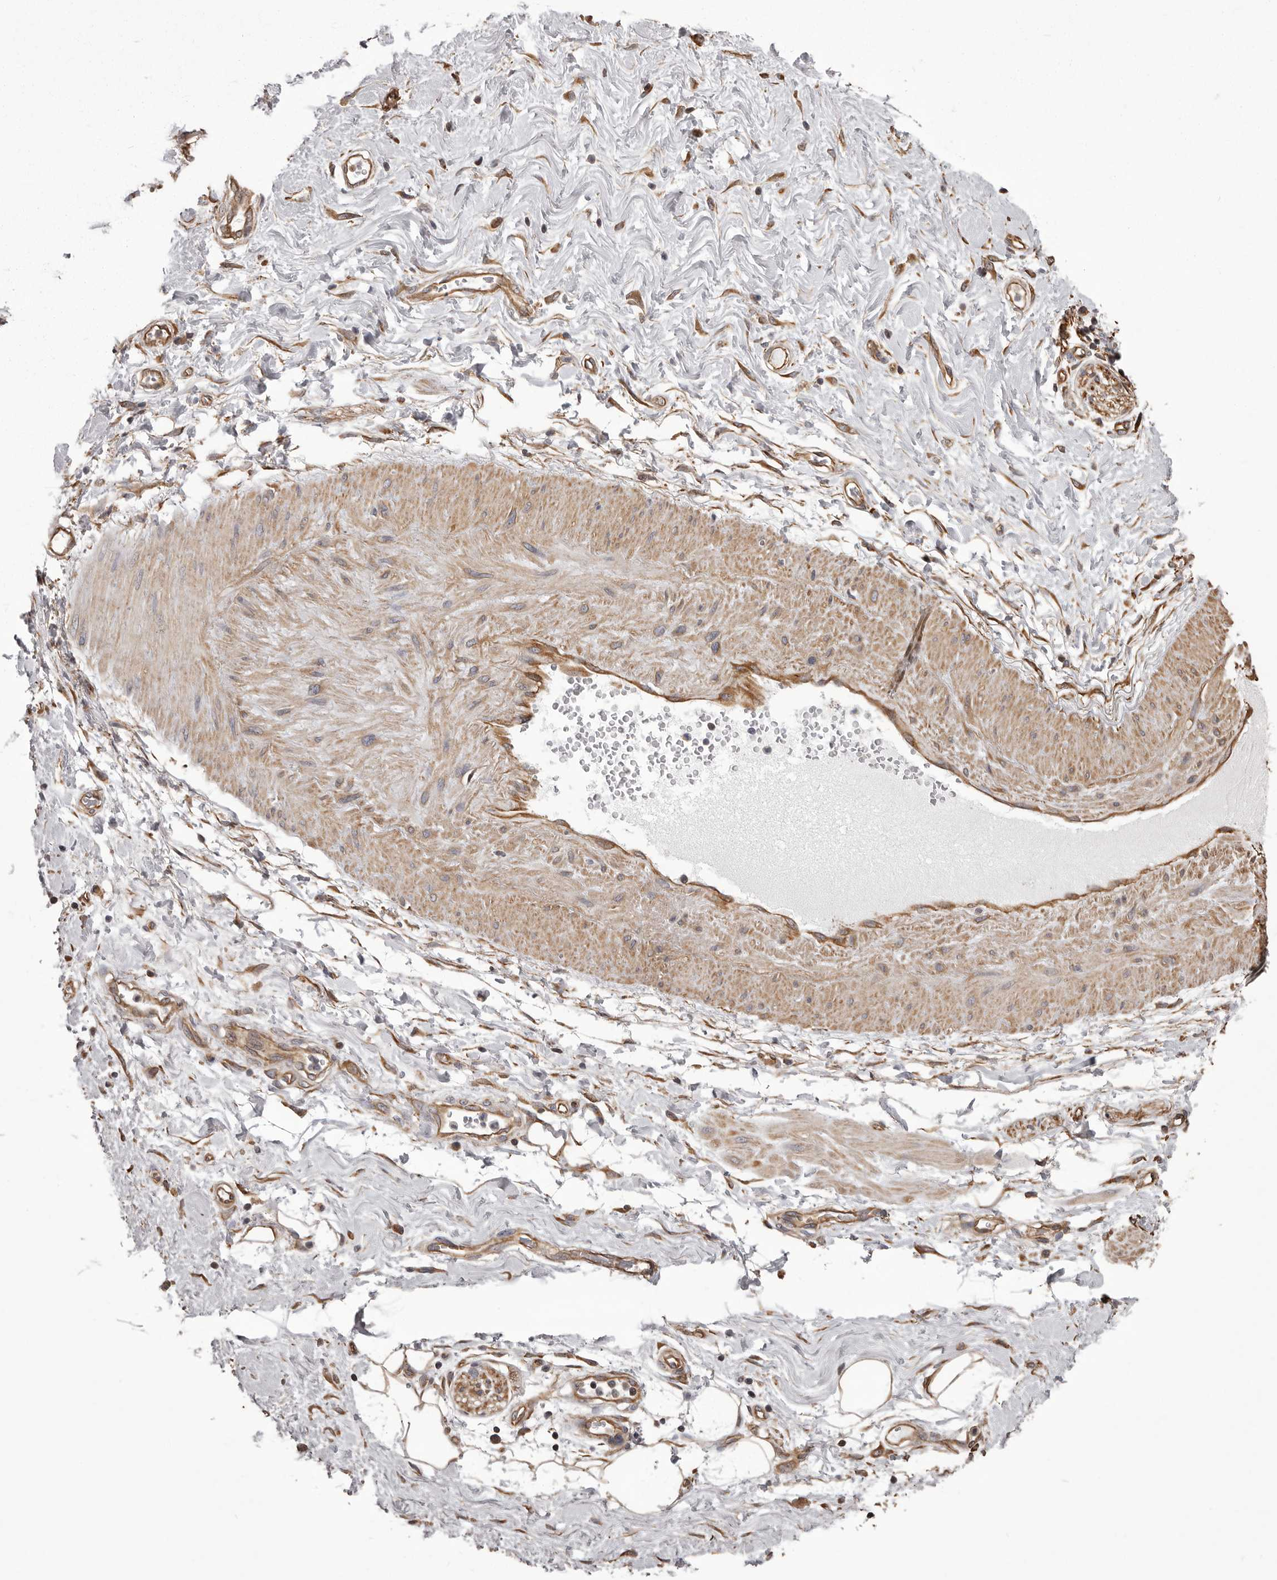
{"staining": {"intensity": "moderate", "quantity": ">75%", "location": "cytoplasmic/membranous"}, "tissue": "adipose tissue", "cell_type": "Adipocytes", "image_type": "normal", "snomed": [{"axis": "morphology", "description": "Normal tissue, NOS"}, {"axis": "morphology", "description": "Adenocarcinoma, NOS"}, {"axis": "topography", "description": "Pancreas"}, {"axis": "topography", "description": "Peripheral nerve tissue"}], "caption": "Adipocytes exhibit moderate cytoplasmic/membranous staining in approximately >75% of cells in benign adipose tissue. (brown staining indicates protein expression, while blue staining denotes nuclei).", "gene": "CEP104", "patient": {"sex": "male", "age": 59}}